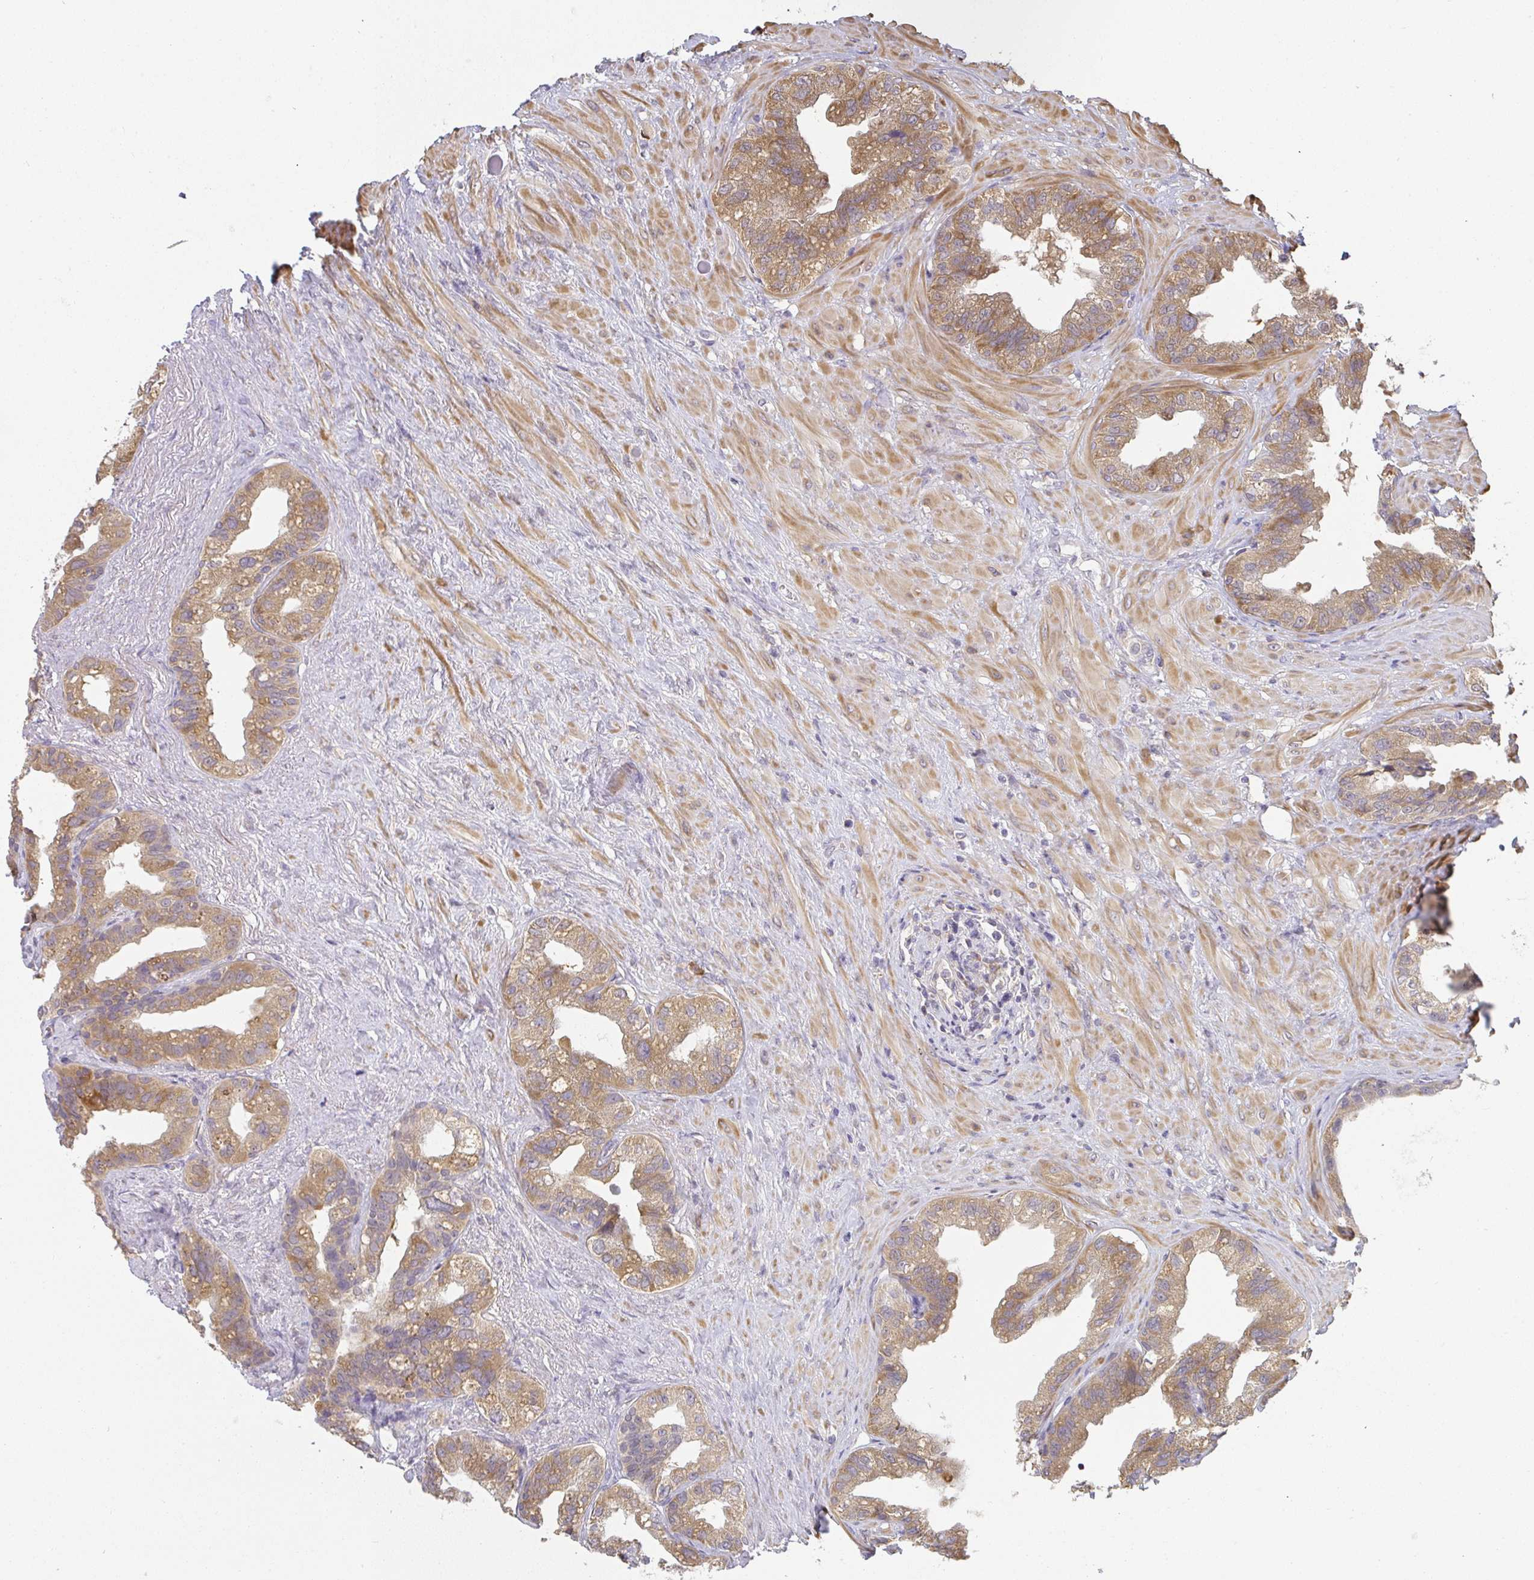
{"staining": {"intensity": "moderate", "quantity": ">75%", "location": "cytoplasmic/membranous"}, "tissue": "seminal vesicle", "cell_type": "Glandular cells", "image_type": "normal", "snomed": [{"axis": "morphology", "description": "Normal tissue, NOS"}, {"axis": "topography", "description": "Seminal veicle"}, {"axis": "topography", "description": "Peripheral nerve tissue"}], "caption": "About >75% of glandular cells in normal seminal vesicle show moderate cytoplasmic/membranous protein expression as visualized by brown immunohistochemical staining.", "gene": "SLC35B3", "patient": {"sex": "male", "age": 76}}